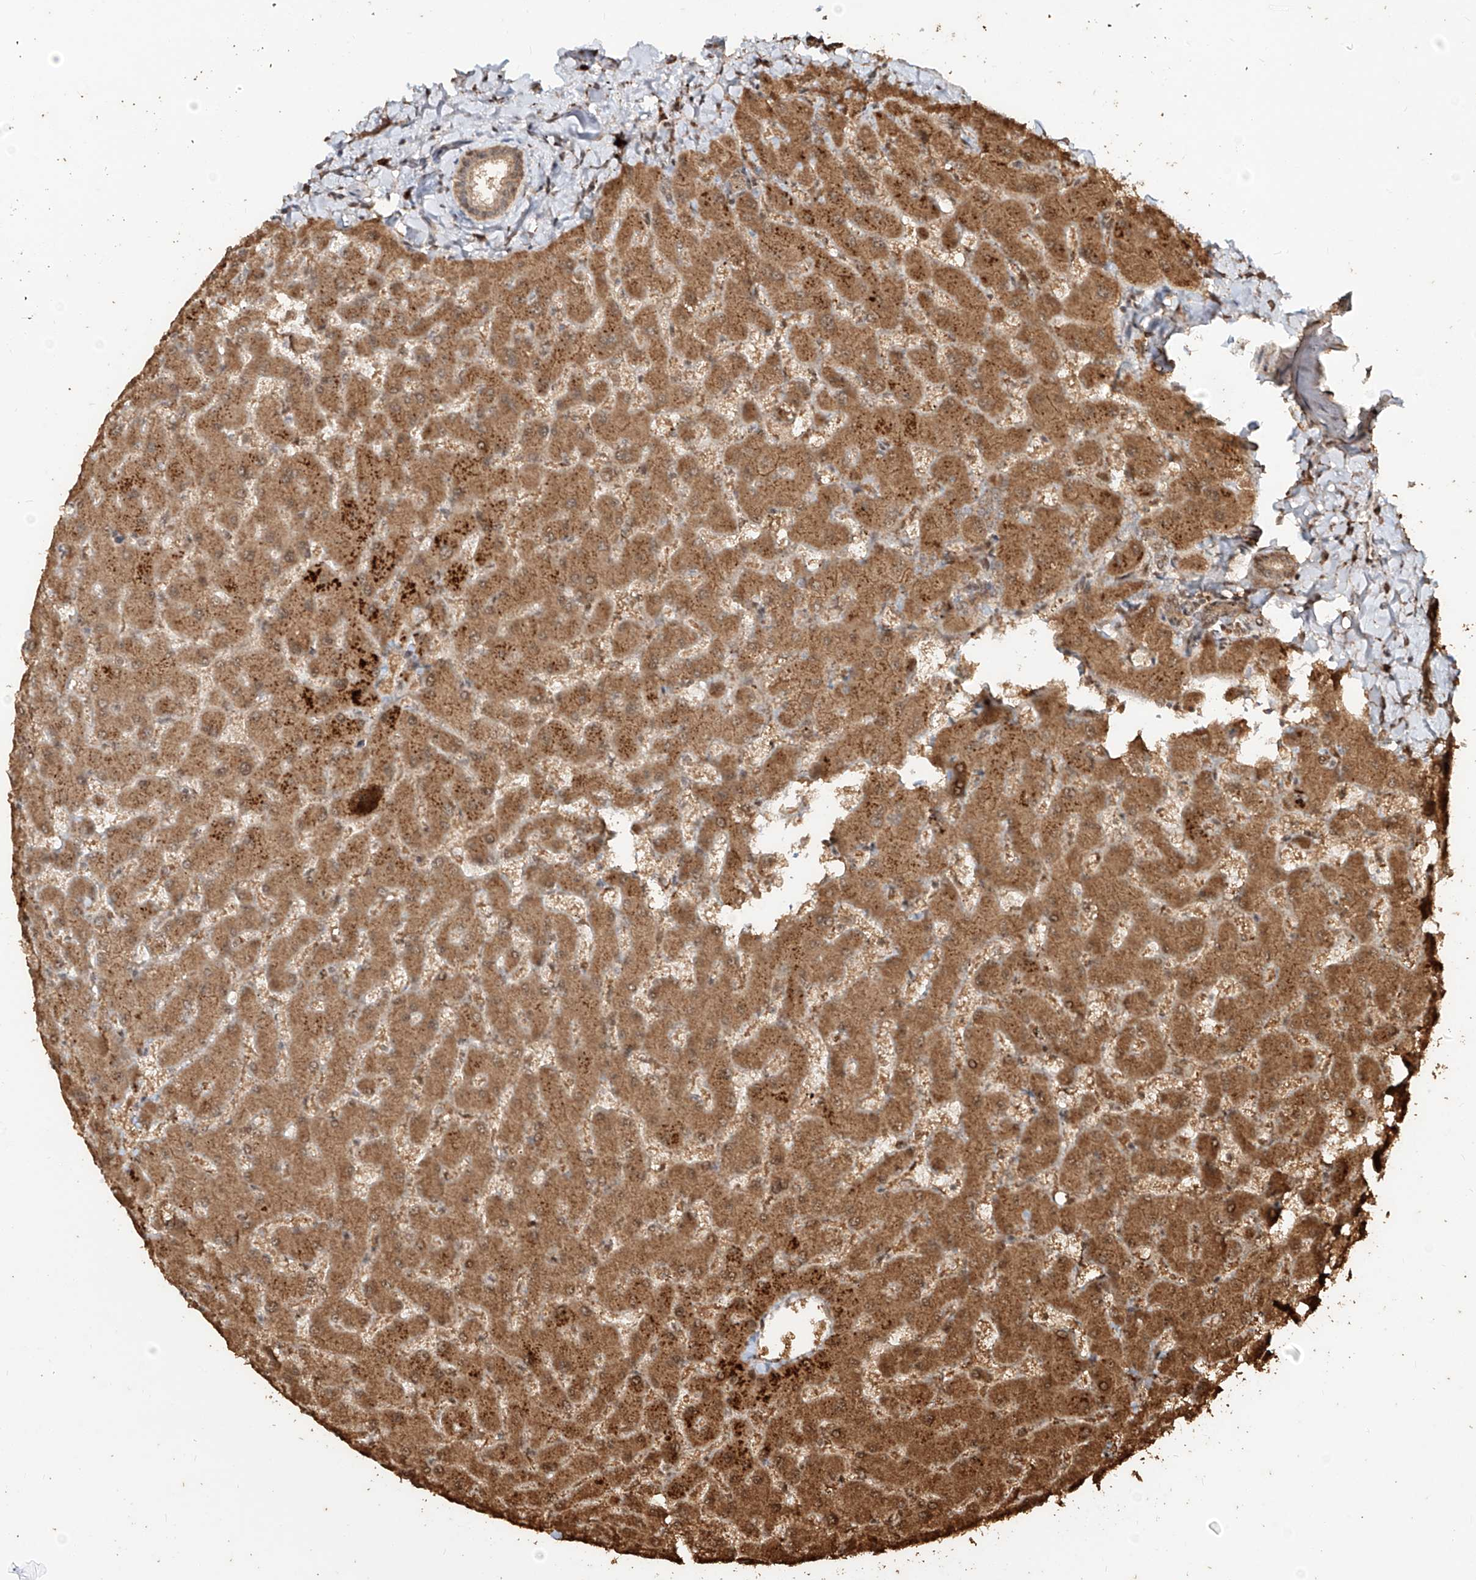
{"staining": {"intensity": "moderate", "quantity": ">75%", "location": "cytoplasmic/membranous,nuclear"}, "tissue": "liver", "cell_type": "Cholangiocytes", "image_type": "normal", "snomed": [{"axis": "morphology", "description": "Normal tissue, NOS"}, {"axis": "topography", "description": "Liver"}], "caption": "Liver stained with DAB immunohistochemistry reveals medium levels of moderate cytoplasmic/membranous,nuclear positivity in about >75% of cholangiocytes.", "gene": "ZNF660", "patient": {"sex": "female", "age": 63}}